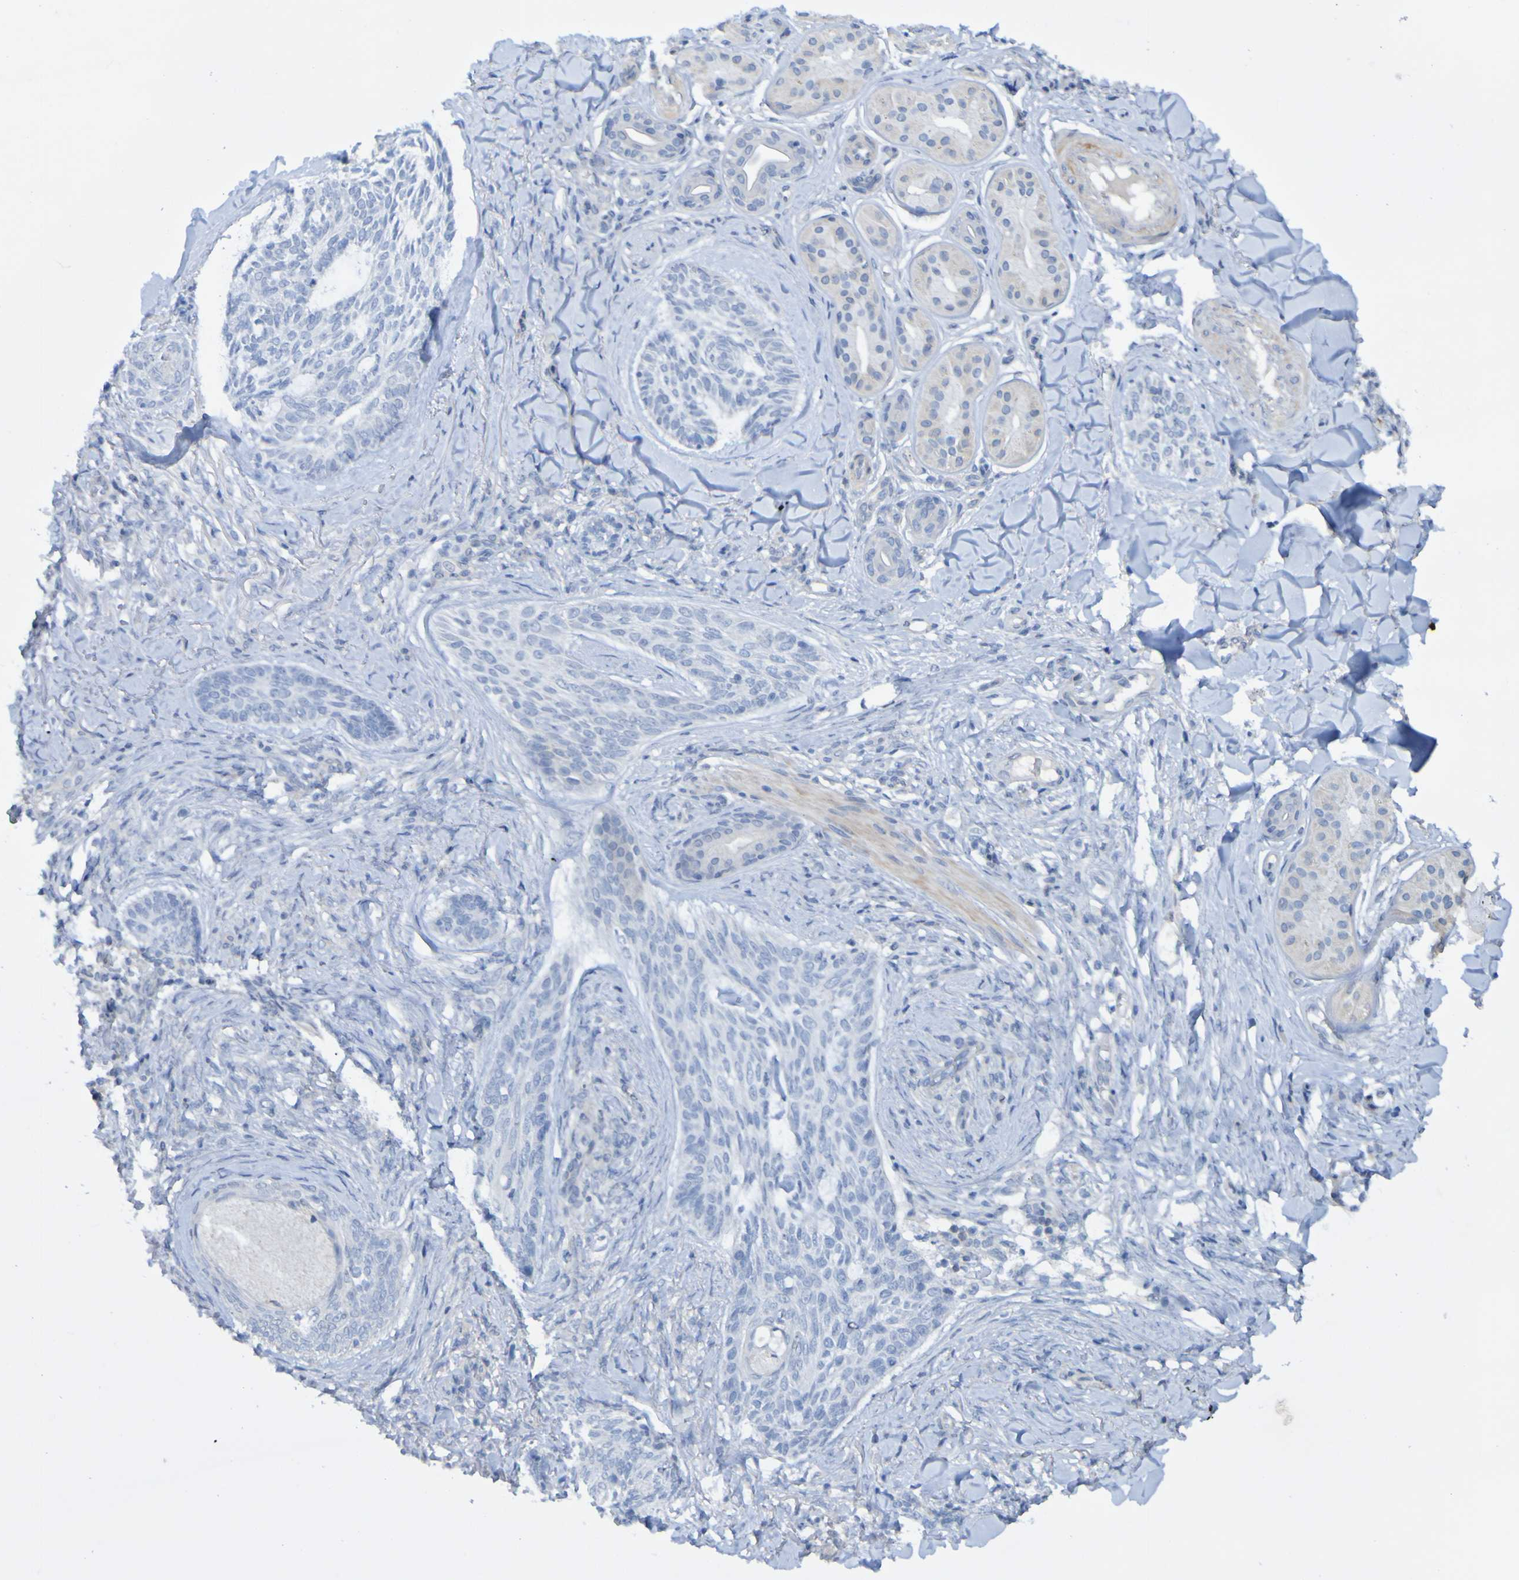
{"staining": {"intensity": "weak", "quantity": "<25%", "location": "cytoplasmic/membranous"}, "tissue": "skin cancer", "cell_type": "Tumor cells", "image_type": "cancer", "snomed": [{"axis": "morphology", "description": "Basal cell carcinoma"}, {"axis": "topography", "description": "Skin"}], "caption": "This is an immunohistochemistry histopathology image of human skin basal cell carcinoma. There is no staining in tumor cells.", "gene": "ACMSD", "patient": {"sex": "male", "age": 43}}